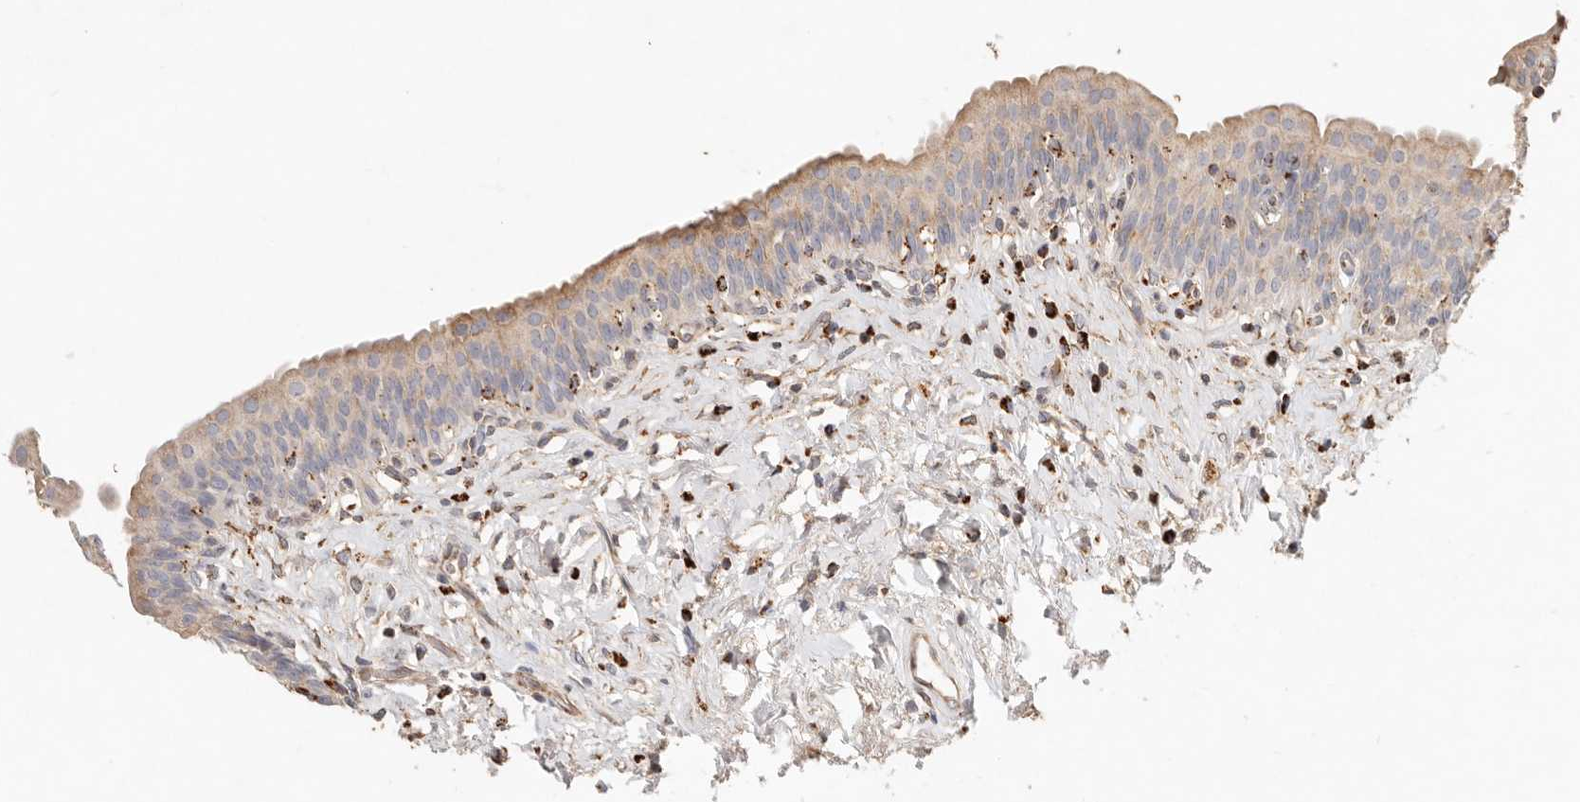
{"staining": {"intensity": "strong", "quantity": "25%-75%", "location": "cytoplasmic/membranous"}, "tissue": "urinary bladder", "cell_type": "Urothelial cells", "image_type": "normal", "snomed": [{"axis": "morphology", "description": "Normal tissue, NOS"}, {"axis": "topography", "description": "Urinary bladder"}], "caption": "Brown immunohistochemical staining in benign urinary bladder shows strong cytoplasmic/membranous positivity in about 25%-75% of urothelial cells. (Brightfield microscopy of DAB IHC at high magnification).", "gene": "ARHGEF10L", "patient": {"sex": "male", "age": 83}}